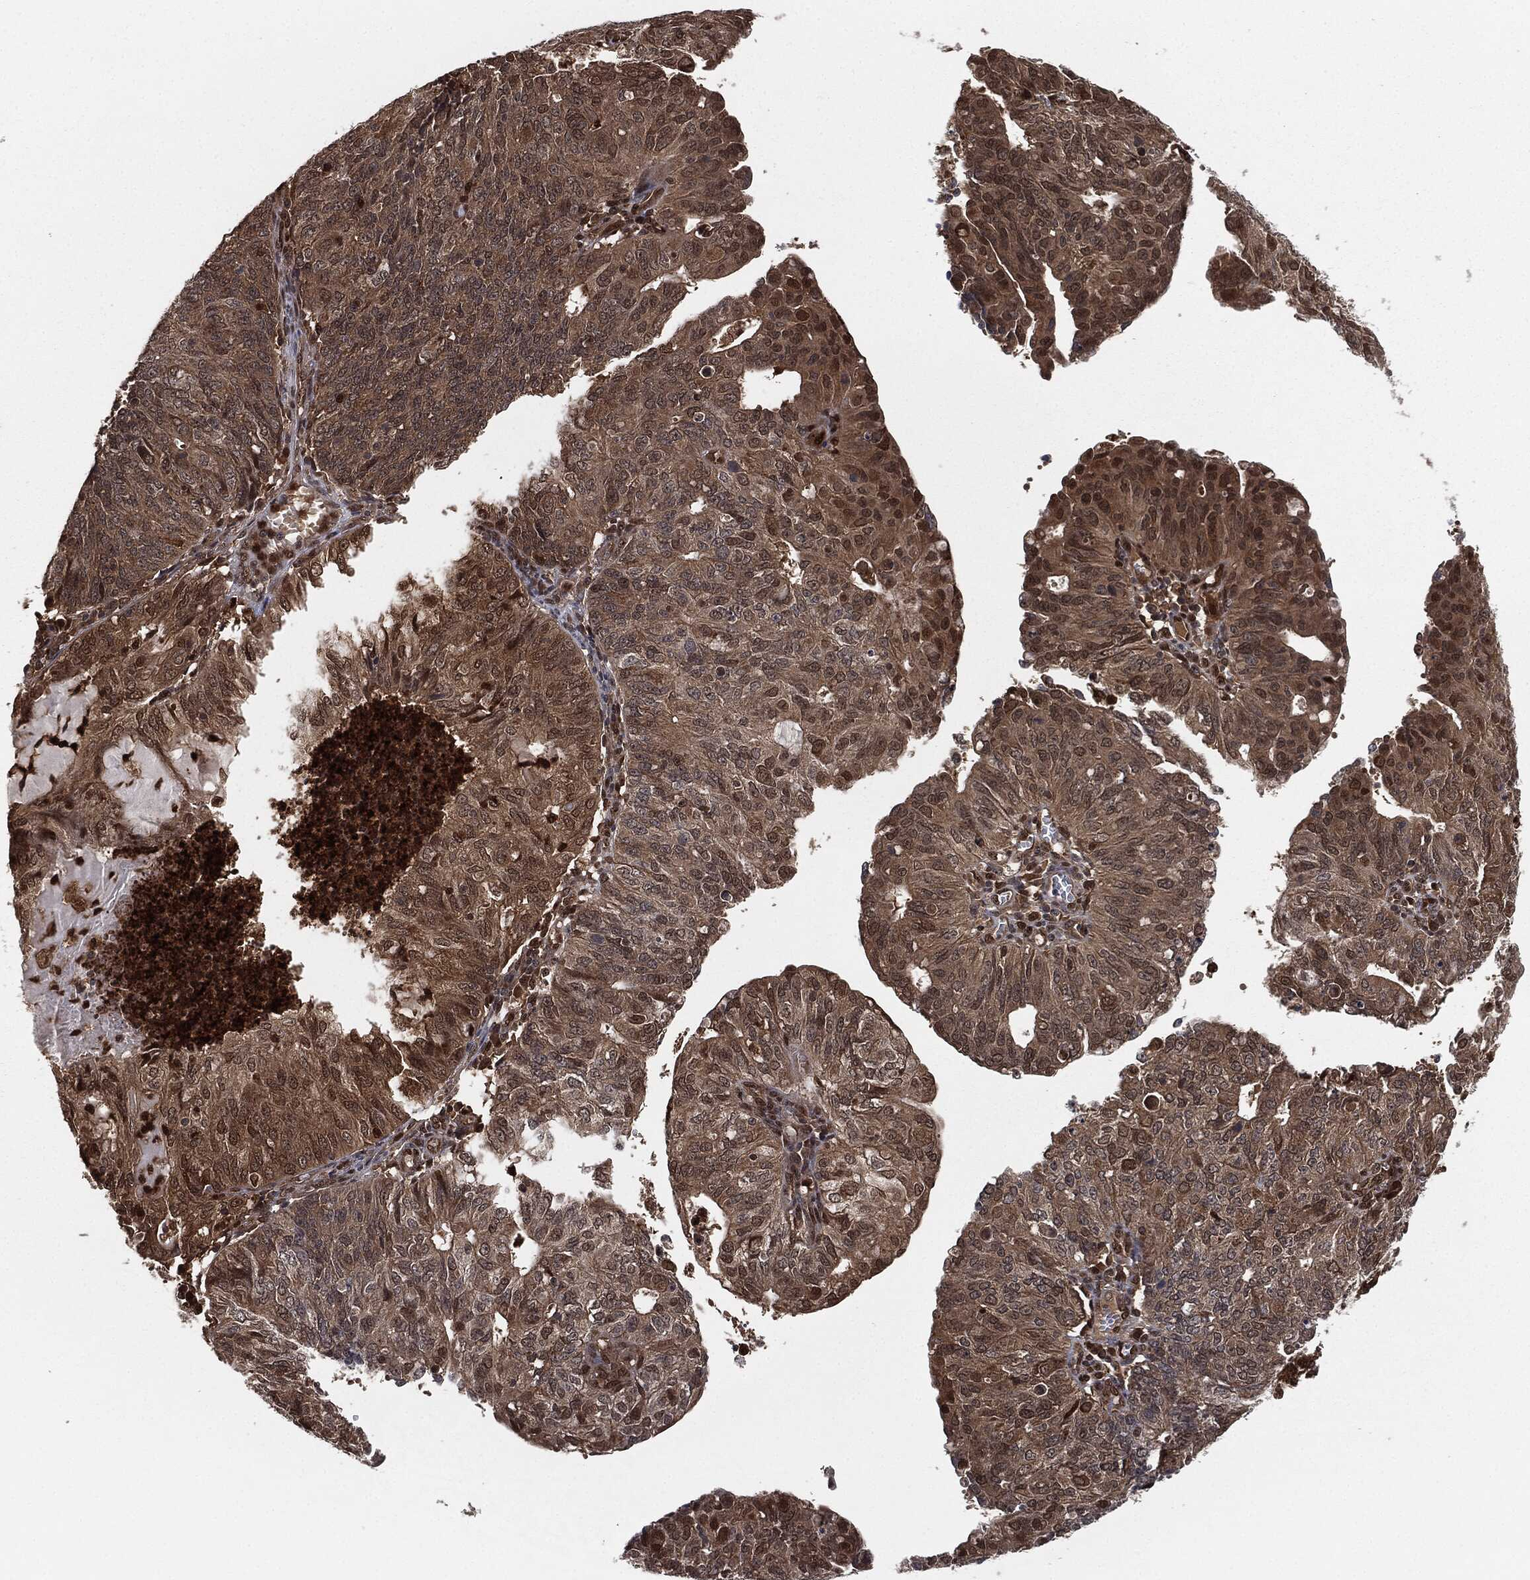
{"staining": {"intensity": "weak", "quantity": ">75%", "location": "cytoplasmic/membranous"}, "tissue": "endometrial cancer", "cell_type": "Tumor cells", "image_type": "cancer", "snomed": [{"axis": "morphology", "description": "Adenocarcinoma, NOS"}, {"axis": "topography", "description": "Endometrium"}], "caption": "High-magnification brightfield microscopy of adenocarcinoma (endometrial) stained with DAB (3,3'-diaminobenzidine) (brown) and counterstained with hematoxylin (blue). tumor cells exhibit weak cytoplasmic/membranous expression is identified in approximately>75% of cells.", "gene": "CAPRIN2", "patient": {"sex": "female", "age": 82}}